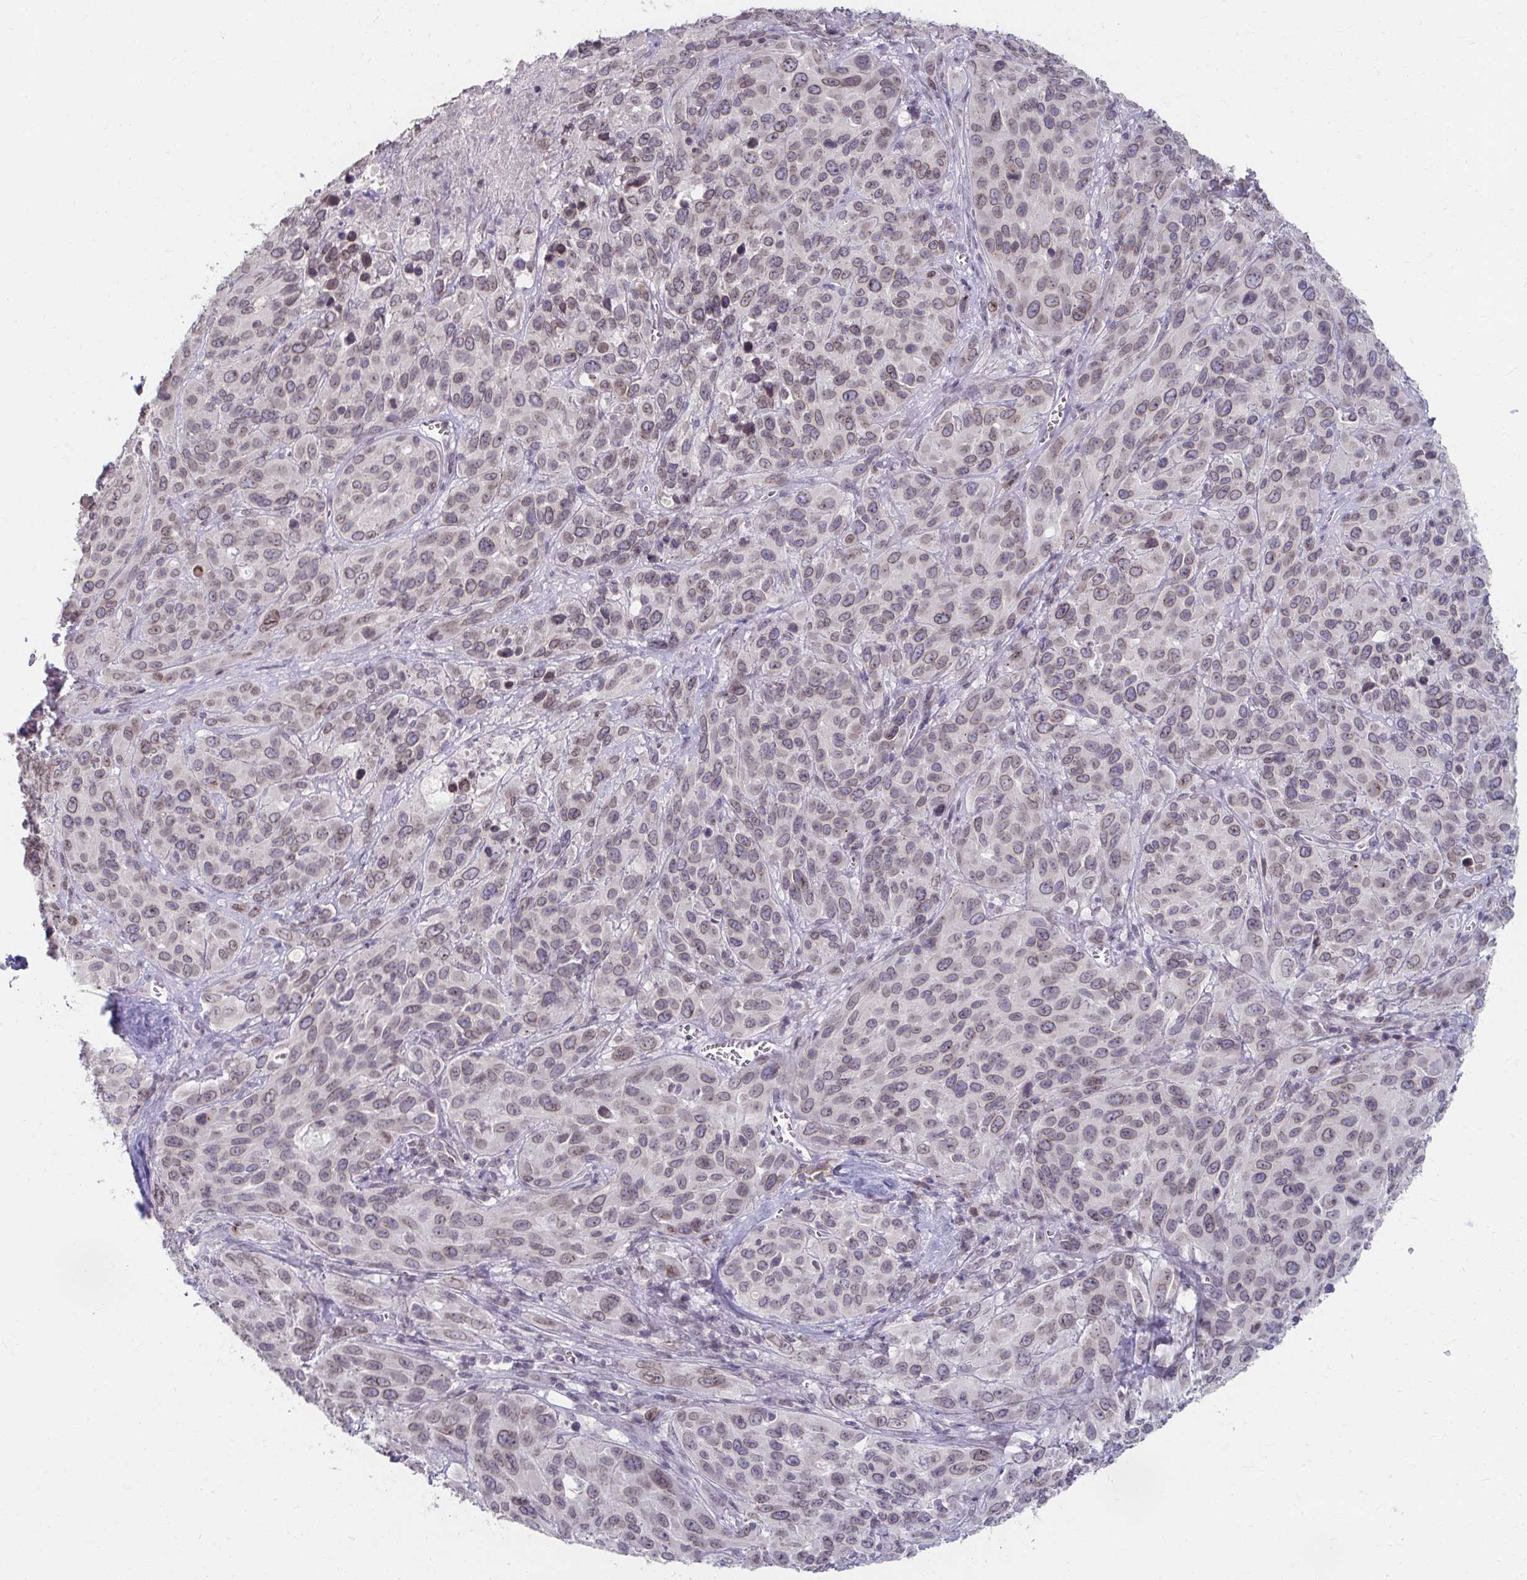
{"staining": {"intensity": "weak", "quantity": "25%-75%", "location": "nuclear"}, "tissue": "cervical cancer", "cell_type": "Tumor cells", "image_type": "cancer", "snomed": [{"axis": "morphology", "description": "Normal tissue, NOS"}, {"axis": "morphology", "description": "Squamous cell carcinoma, NOS"}, {"axis": "topography", "description": "Cervix"}], "caption": "Protein expression by immunohistochemistry reveals weak nuclear staining in about 25%-75% of tumor cells in cervical cancer.", "gene": "NUP133", "patient": {"sex": "female", "age": 51}}